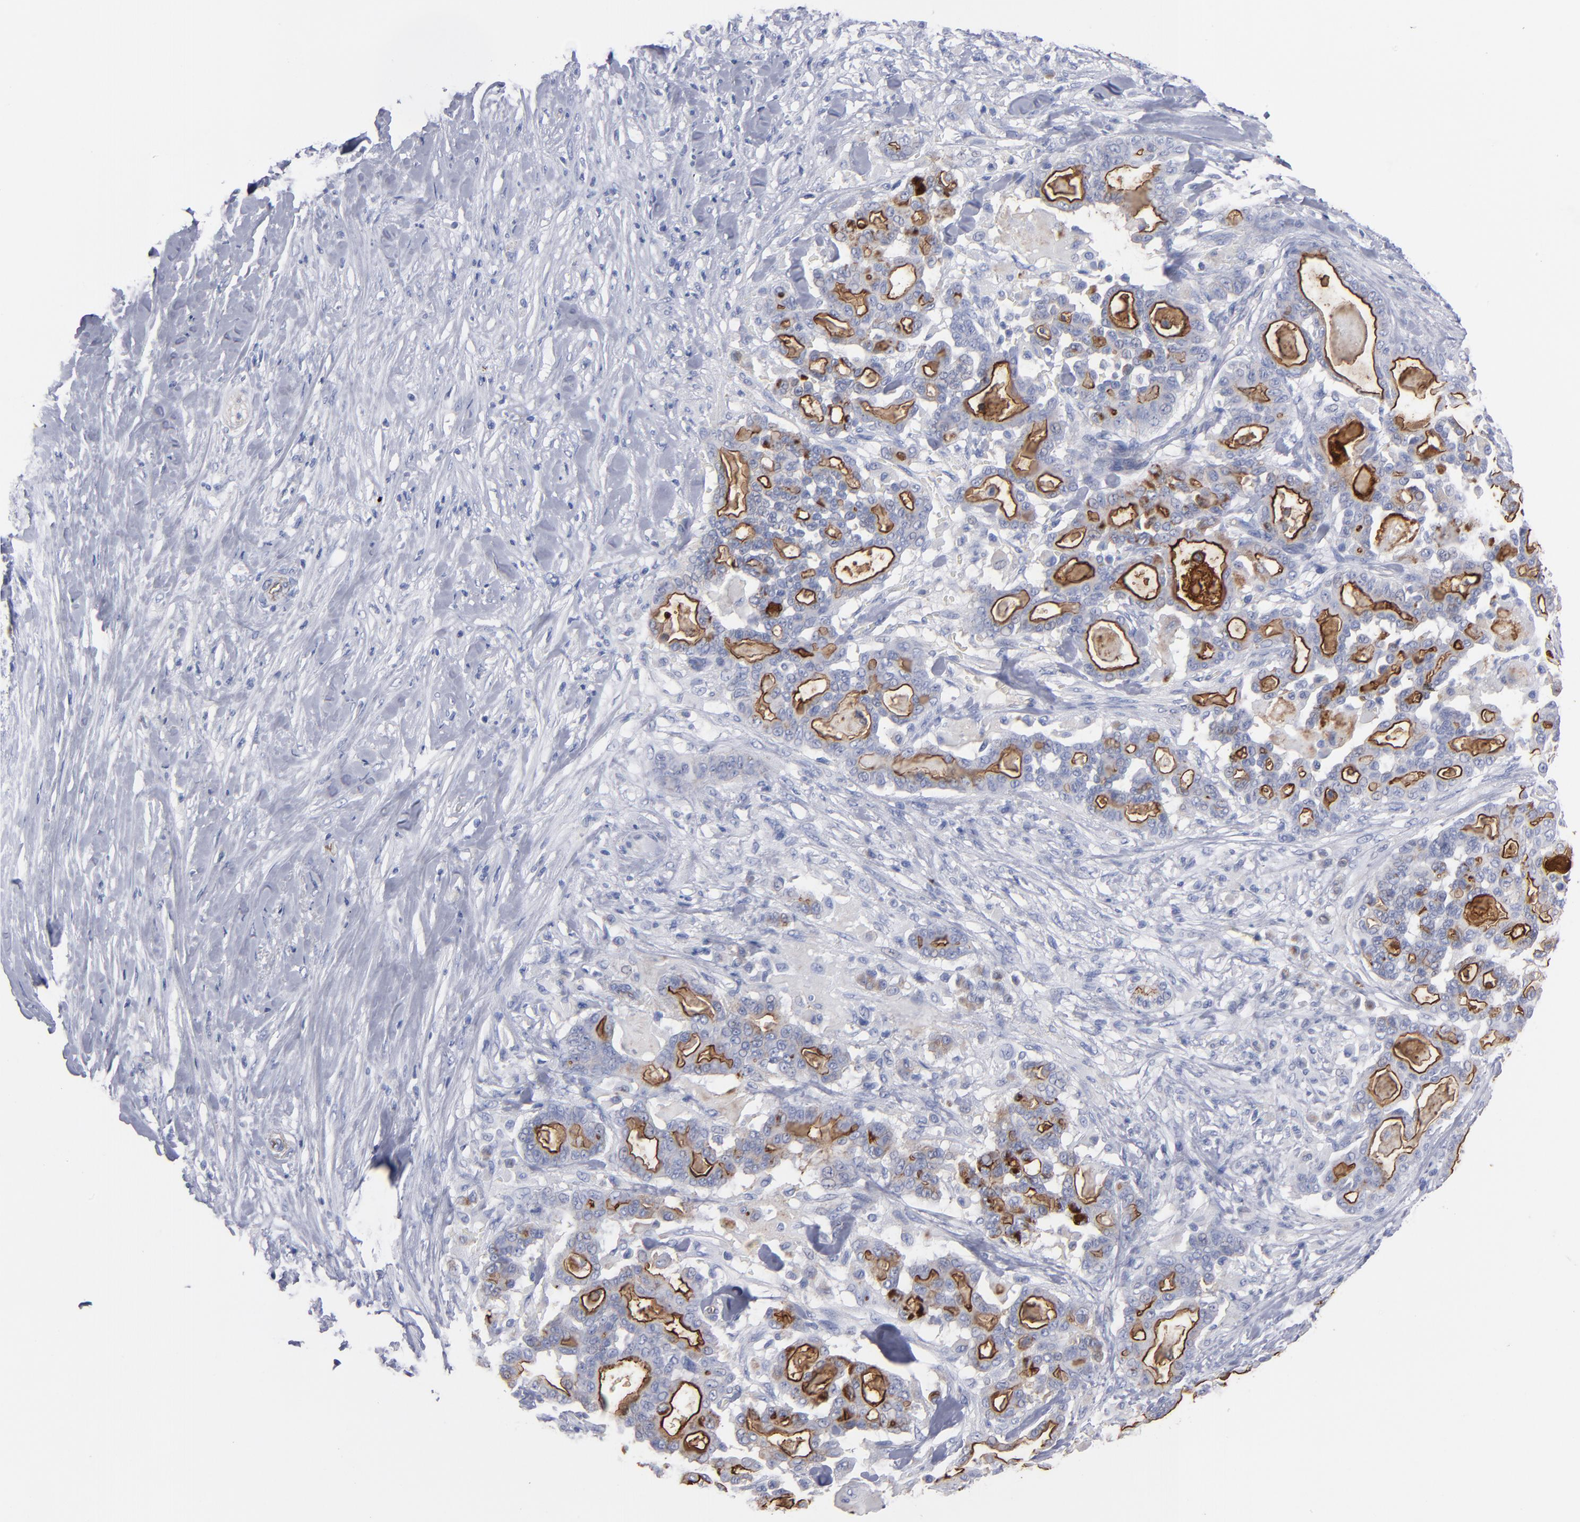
{"staining": {"intensity": "moderate", "quantity": "<25%", "location": "cytoplasmic/membranous"}, "tissue": "pancreatic cancer", "cell_type": "Tumor cells", "image_type": "cancer", "snomed": [{"axis": "morphology", "description": "Adenocarcinoma, NOS"}, {"axis": "topography", "description": "Pancreas"}], "caption": "Immunohistochemical staining of human pancreatic adenocarcinoma displays low levels of moderate cytoplasmic/membranous positivity in approximately <25% of tumor cells.", "gene": "TM4SF1", "patient": {"sex": "male", "age": 63}}